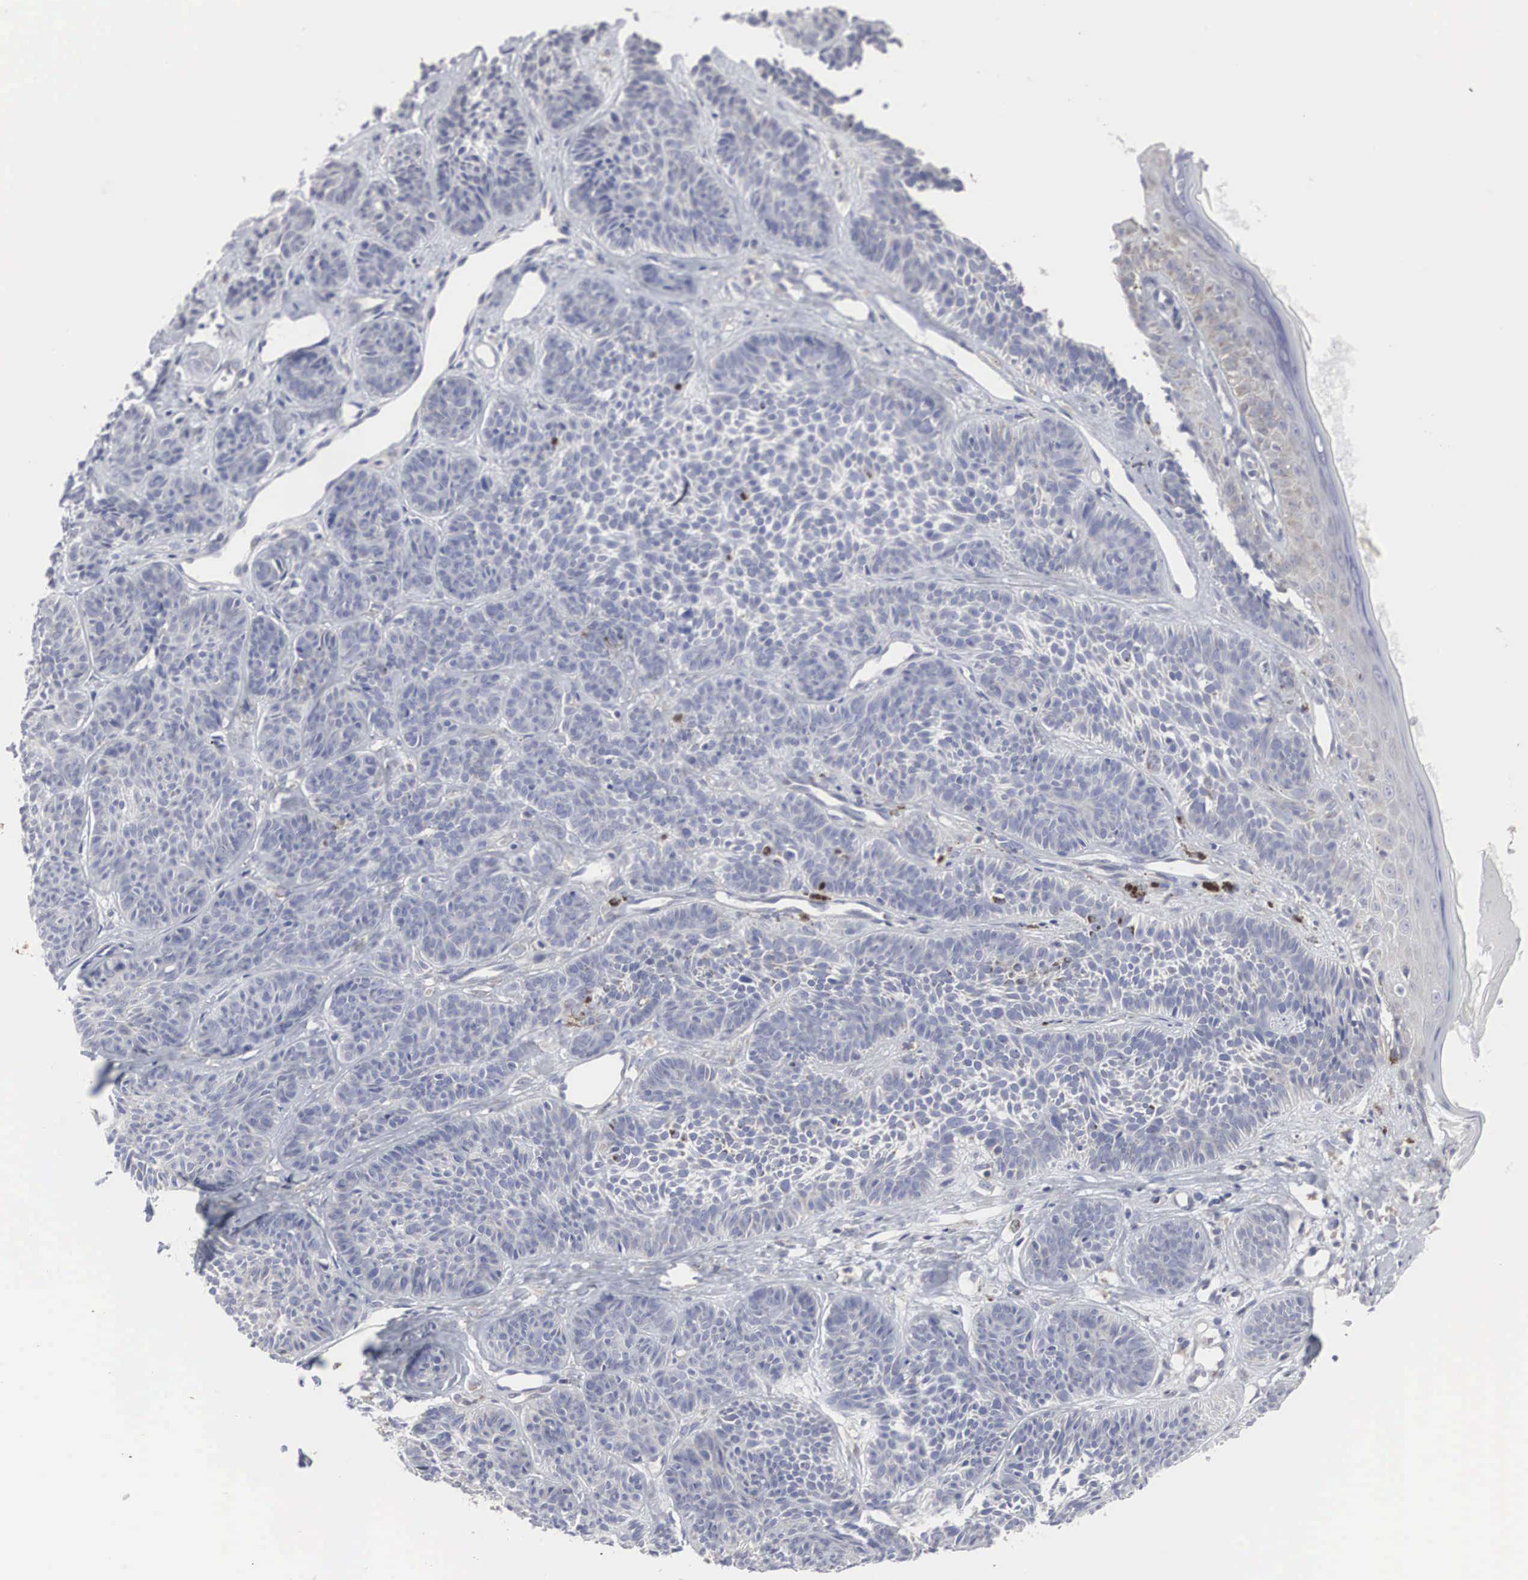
{"staining": {"intensity": "negative", "quantity": "none", "location": "none"}, "tissue": "skin cancer", "cell_type": "Tumor cells", "image_type": "cancer", "snomed": [{"axis": "morphology", "description": "Basal cell carcinoma"}, {"axis": "topography", "description": "Skin"}], "caption": "This is an immunohistochemistry histopathology image of skin basal cell carcinoma. There is no positivity in tumor cells.", "gene": "MIA2", "patient": {"sex": "female", "age": 62}}